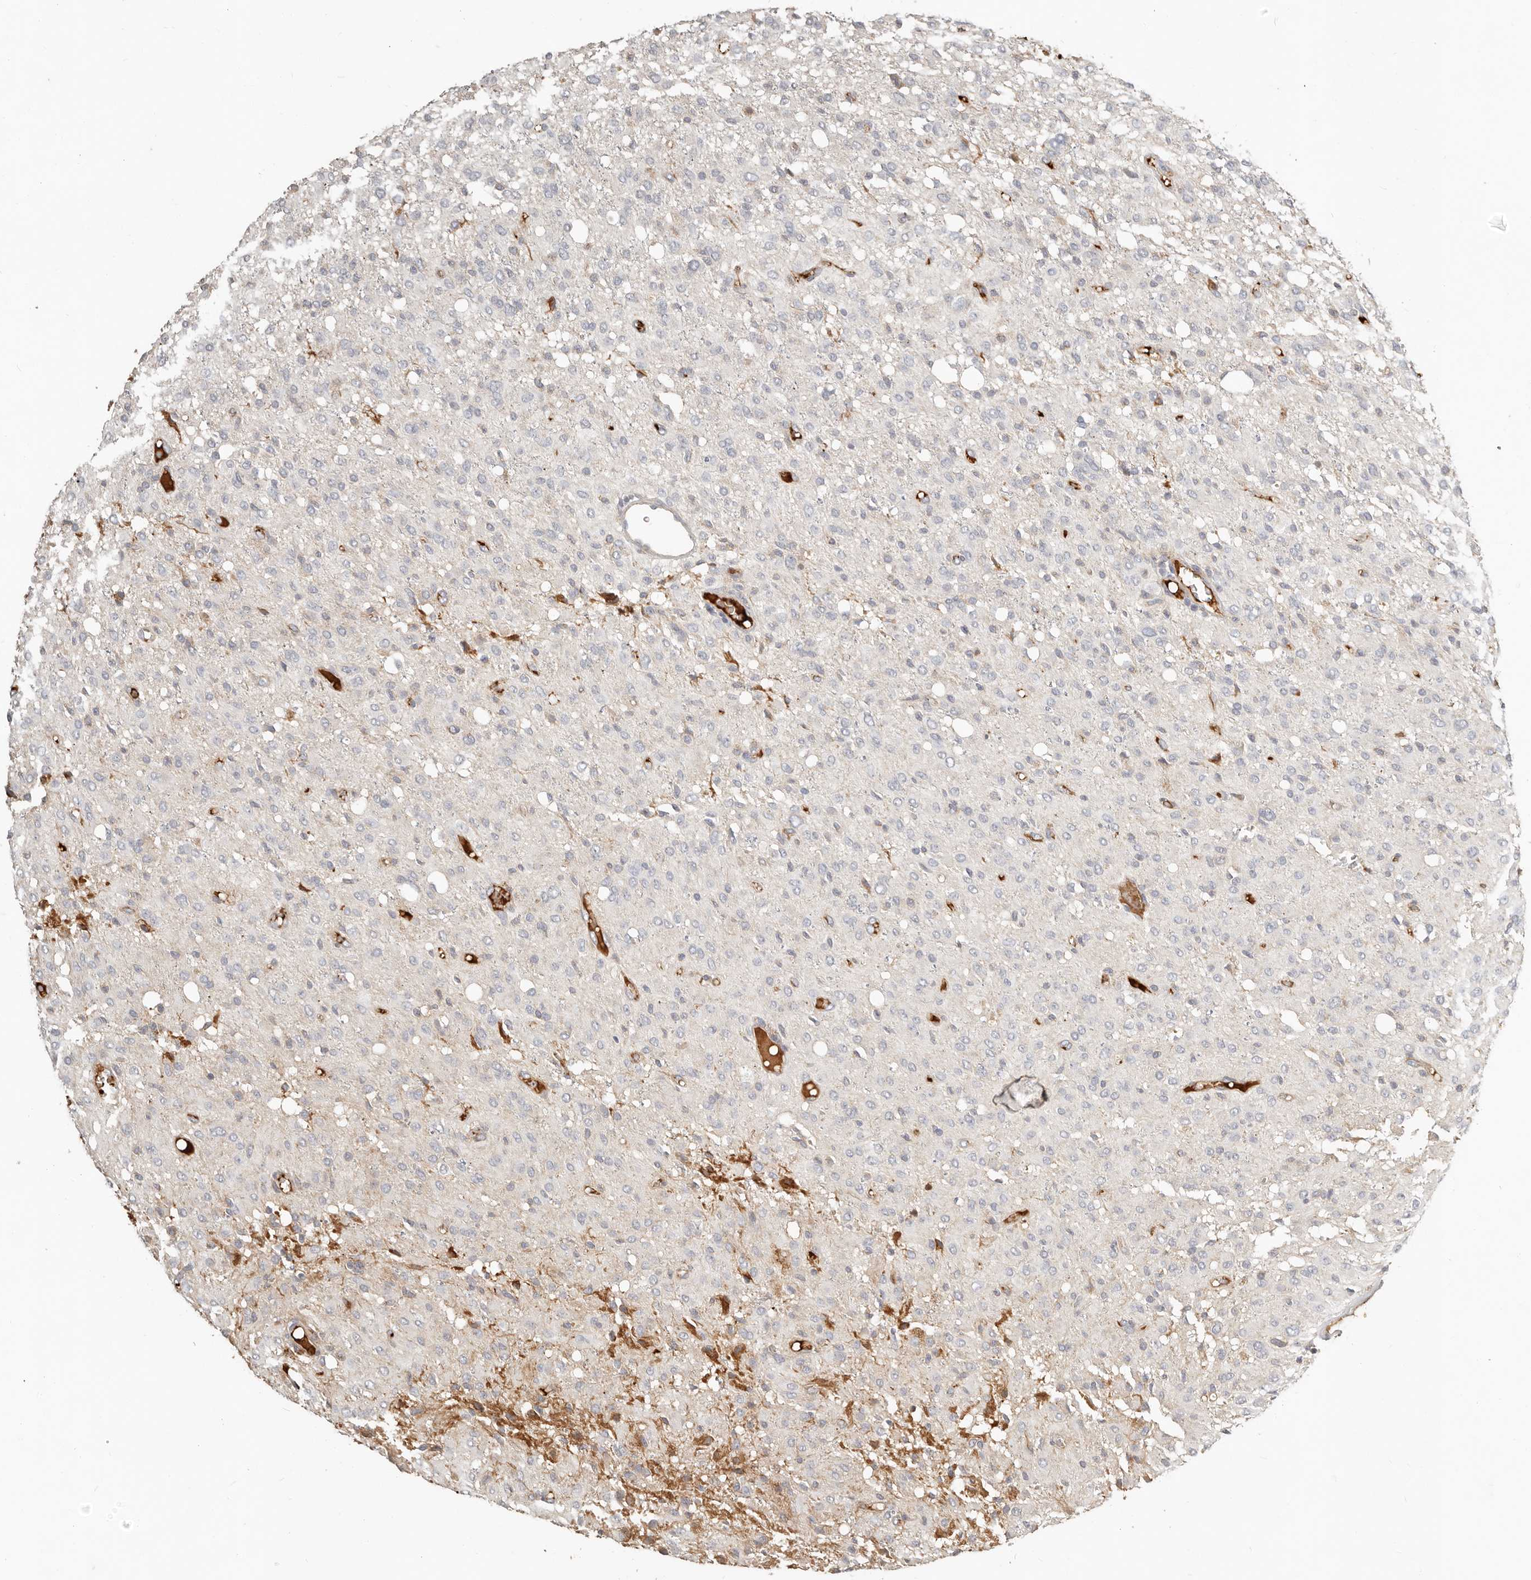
{"staining": {"intensity": "negative", "quantity": "none", "location": "none"}, "tissue": "glioma", "cell_type": "Tumor cells", "image_type": "cancer", "snomed": [{"axis": "morphology", "description": "Glioma, malignant, High grade"}, {"axis": "topography", "description": "Brain"}], "caption": "Human glioma stained for a protein using IHC displays no positivity in tumor cells.", "gene": "MTFR2", "patient": {"sex": "female", "age": 59}}